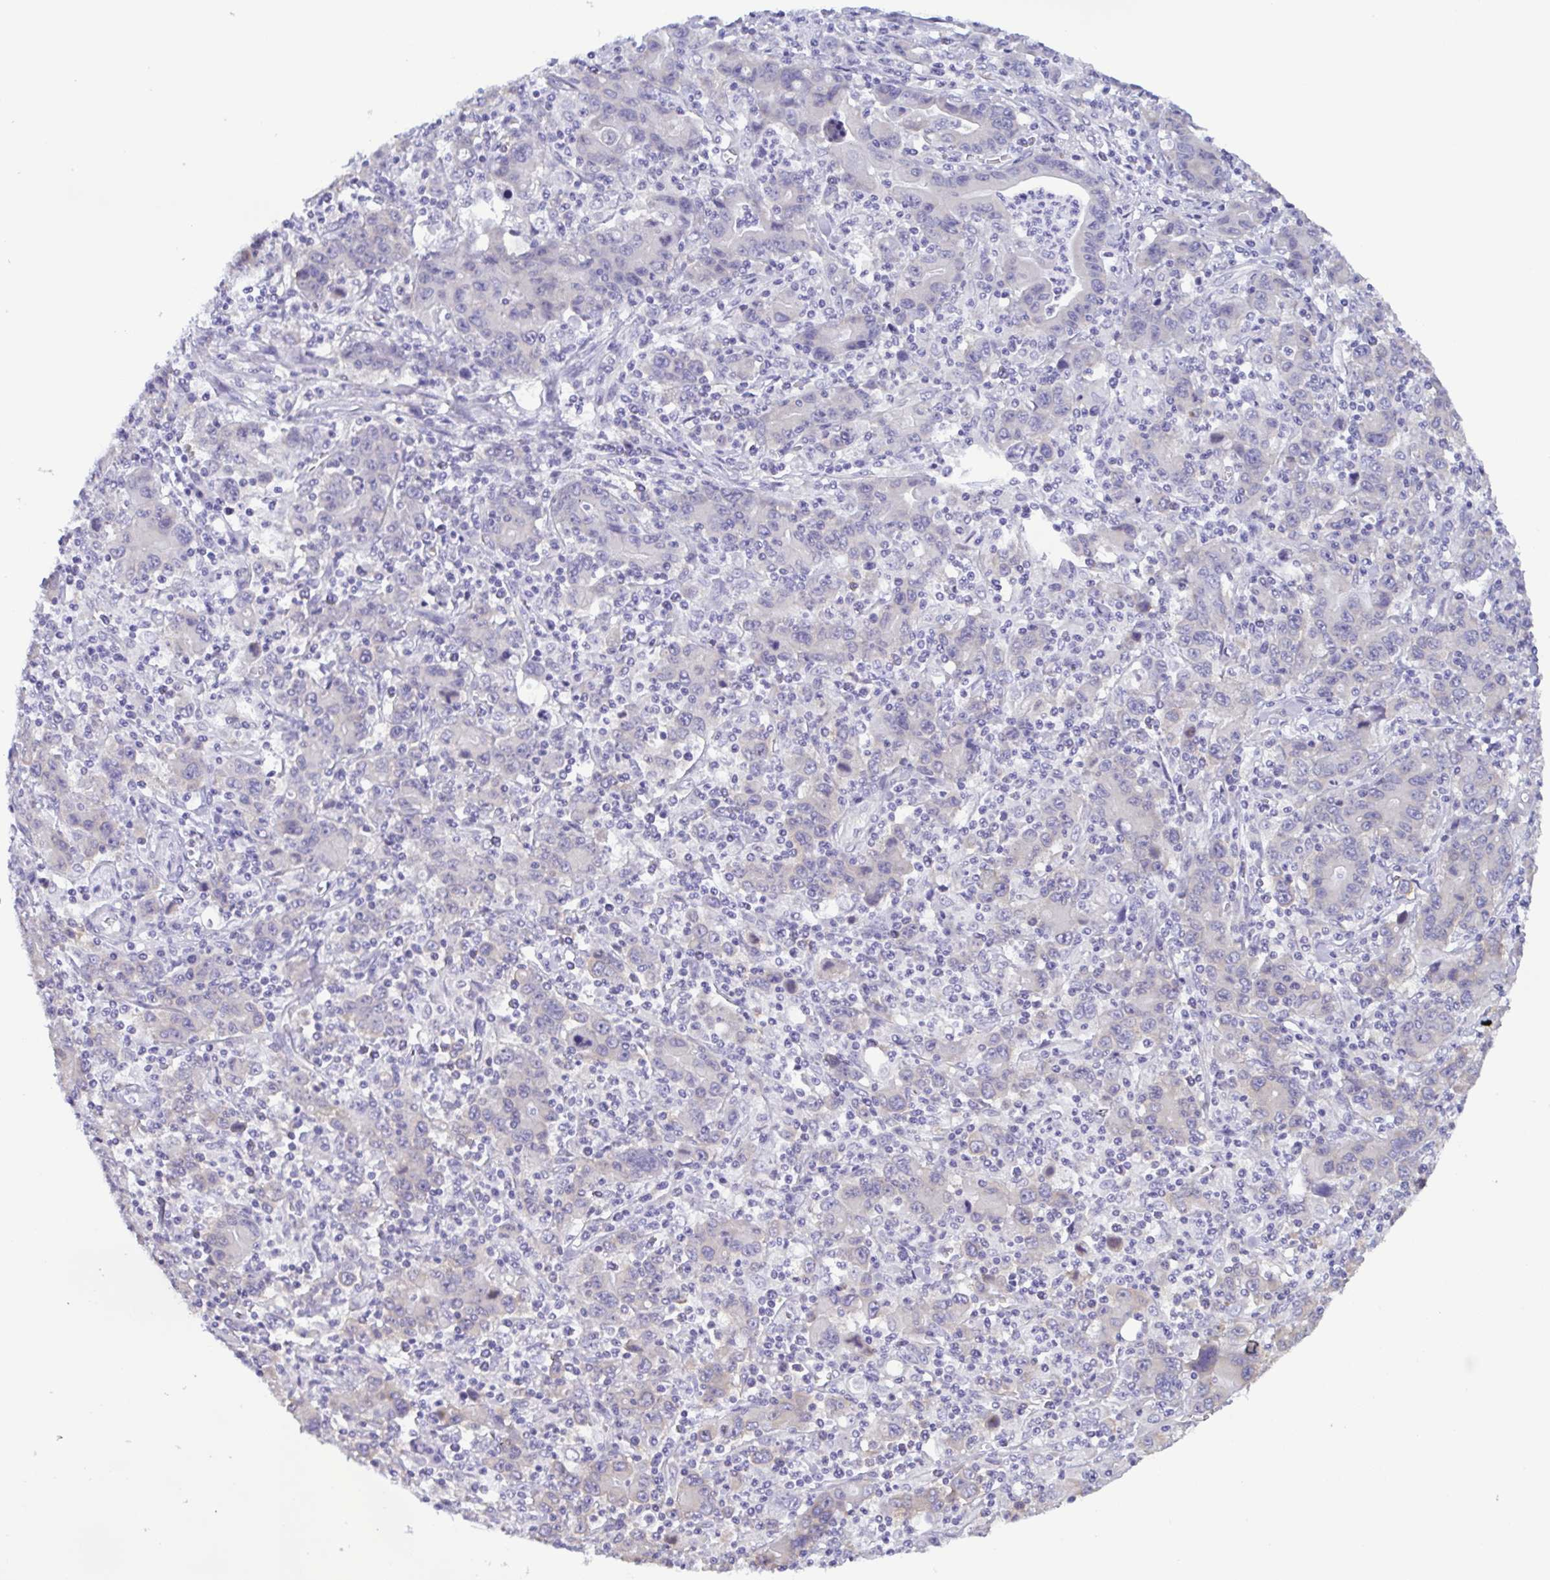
{"staining": {"intensity": "negative", "quantity": "none", "location": "none"}, "tissue": "stomach cancer", "cell_type": "Tumor cells", "image_type": "cancer", "snomed": [{"axis": "morphology", "description": "Adenocarcinoma, NOS"}, {"axis": "topography", "description": "Stomach, upper"}], "caption": "A micrograph of adenocarcinoma (stomach) stained for a protein displays no brown staining in tumor cells. (DAB IHC visualized using brightfield microscopy, high magnification).", "gene": "TNNI3", "patient": {"sex": "male", "age": 69}}